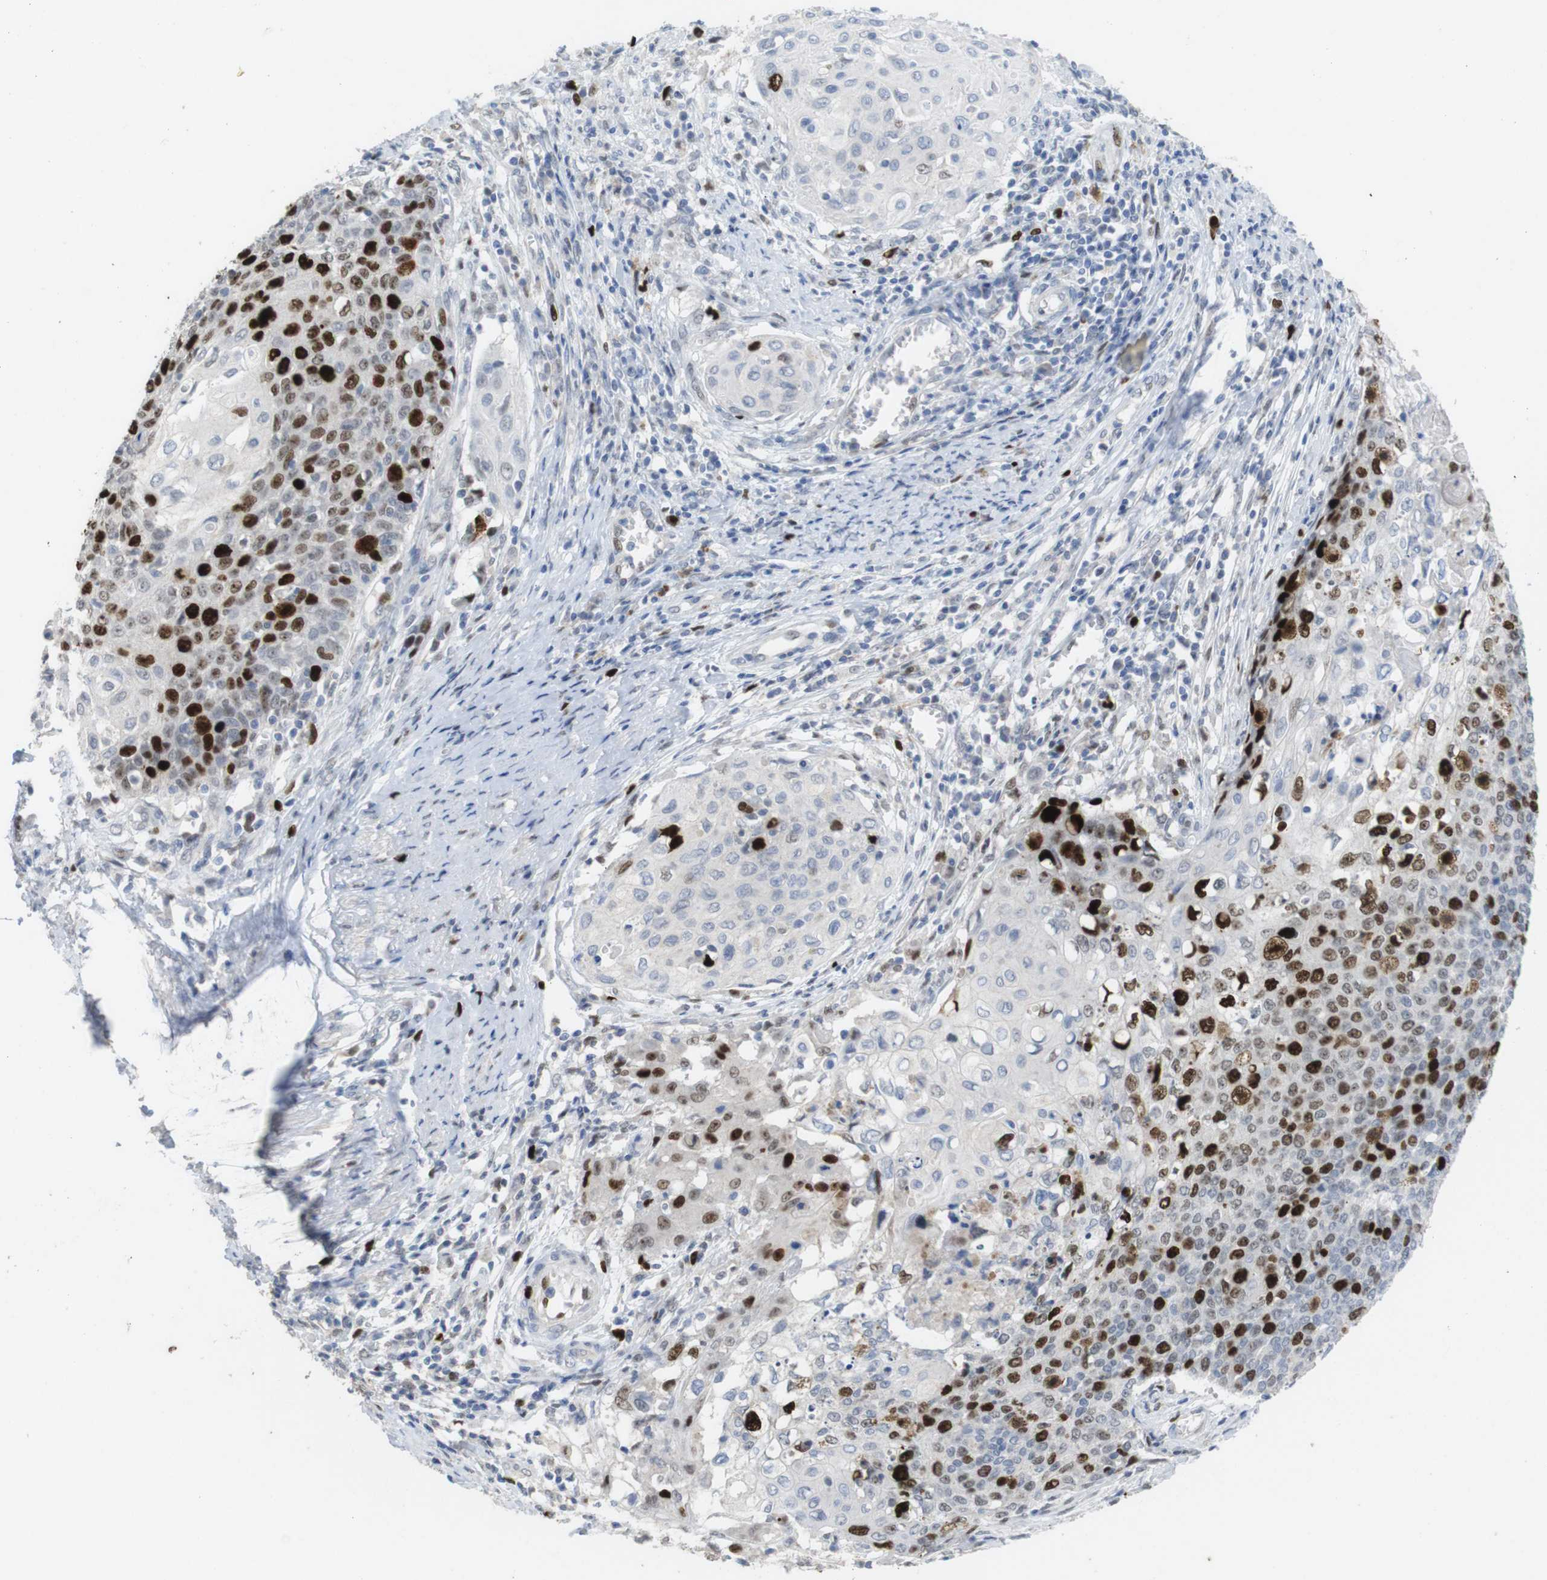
{"staining": {"intensity": "strong", "quantity": "<25%", "location": "nuclear"}, "tissue": "cervical cancer", "cell_type": "Tumor cells", "image_type": "cancer", "snomed": [{"axis": "morphology", "description": "Squamous cell carcinoma, NOS"}, {"axis": "topography", "description": "Cervix"}], "caption": "IHC histopathology image of neoplastic tissue: squamous cell carcinoma (cervical) stained using immunohistochemistry reveals medium levels of strong protein expression localized specifically in the nuclear of tumor cells, appearing as a nuclear brown color.", "gene": "KPNA2", "patient": {"sex": "female", "age": 39}}